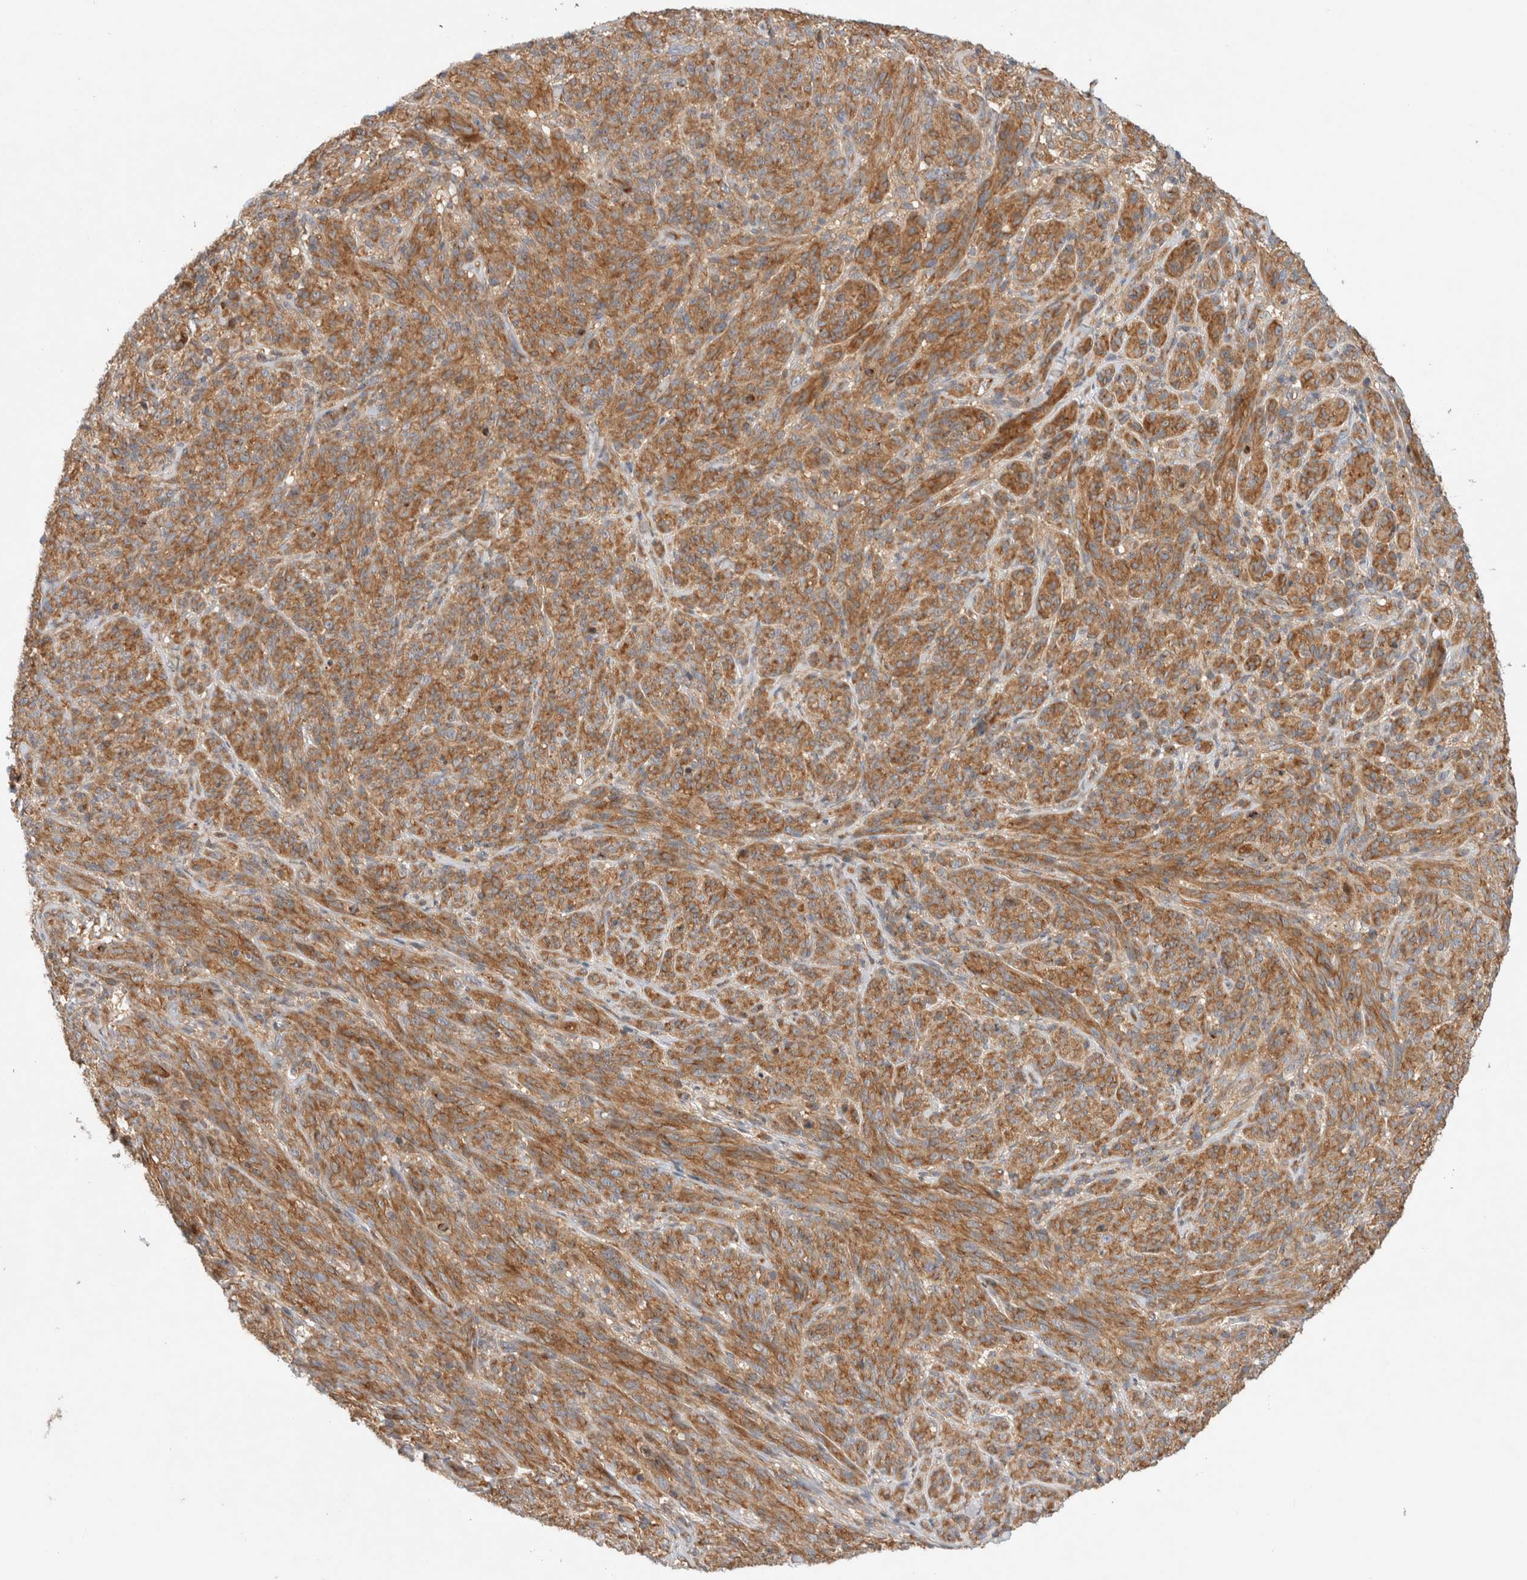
{"staining": {"intensity": "moderate", "quantity": ">75%", "location": "cytoplasmic/membranous"}, "tissue": "melanoma", "cell_type": "Tumor cells", "image_type": "cancer", "snomed": [{"axis": "morphology", "description": "Malignant melanoma, NOS"}, {"axis": "topography", "description": "Skin of head"}], "caption": "Protein analysis of malignant melanoma tissue shows moderate cytoplasmic/membranous staining in approximately >75% of tumor cells. (DAB (3,3'-diaminobenzidine) IHC, brown staining for protein, blue staining for nuclei).", "gene": "GPR150", "patient": {"sex": "male", "age": 96}}